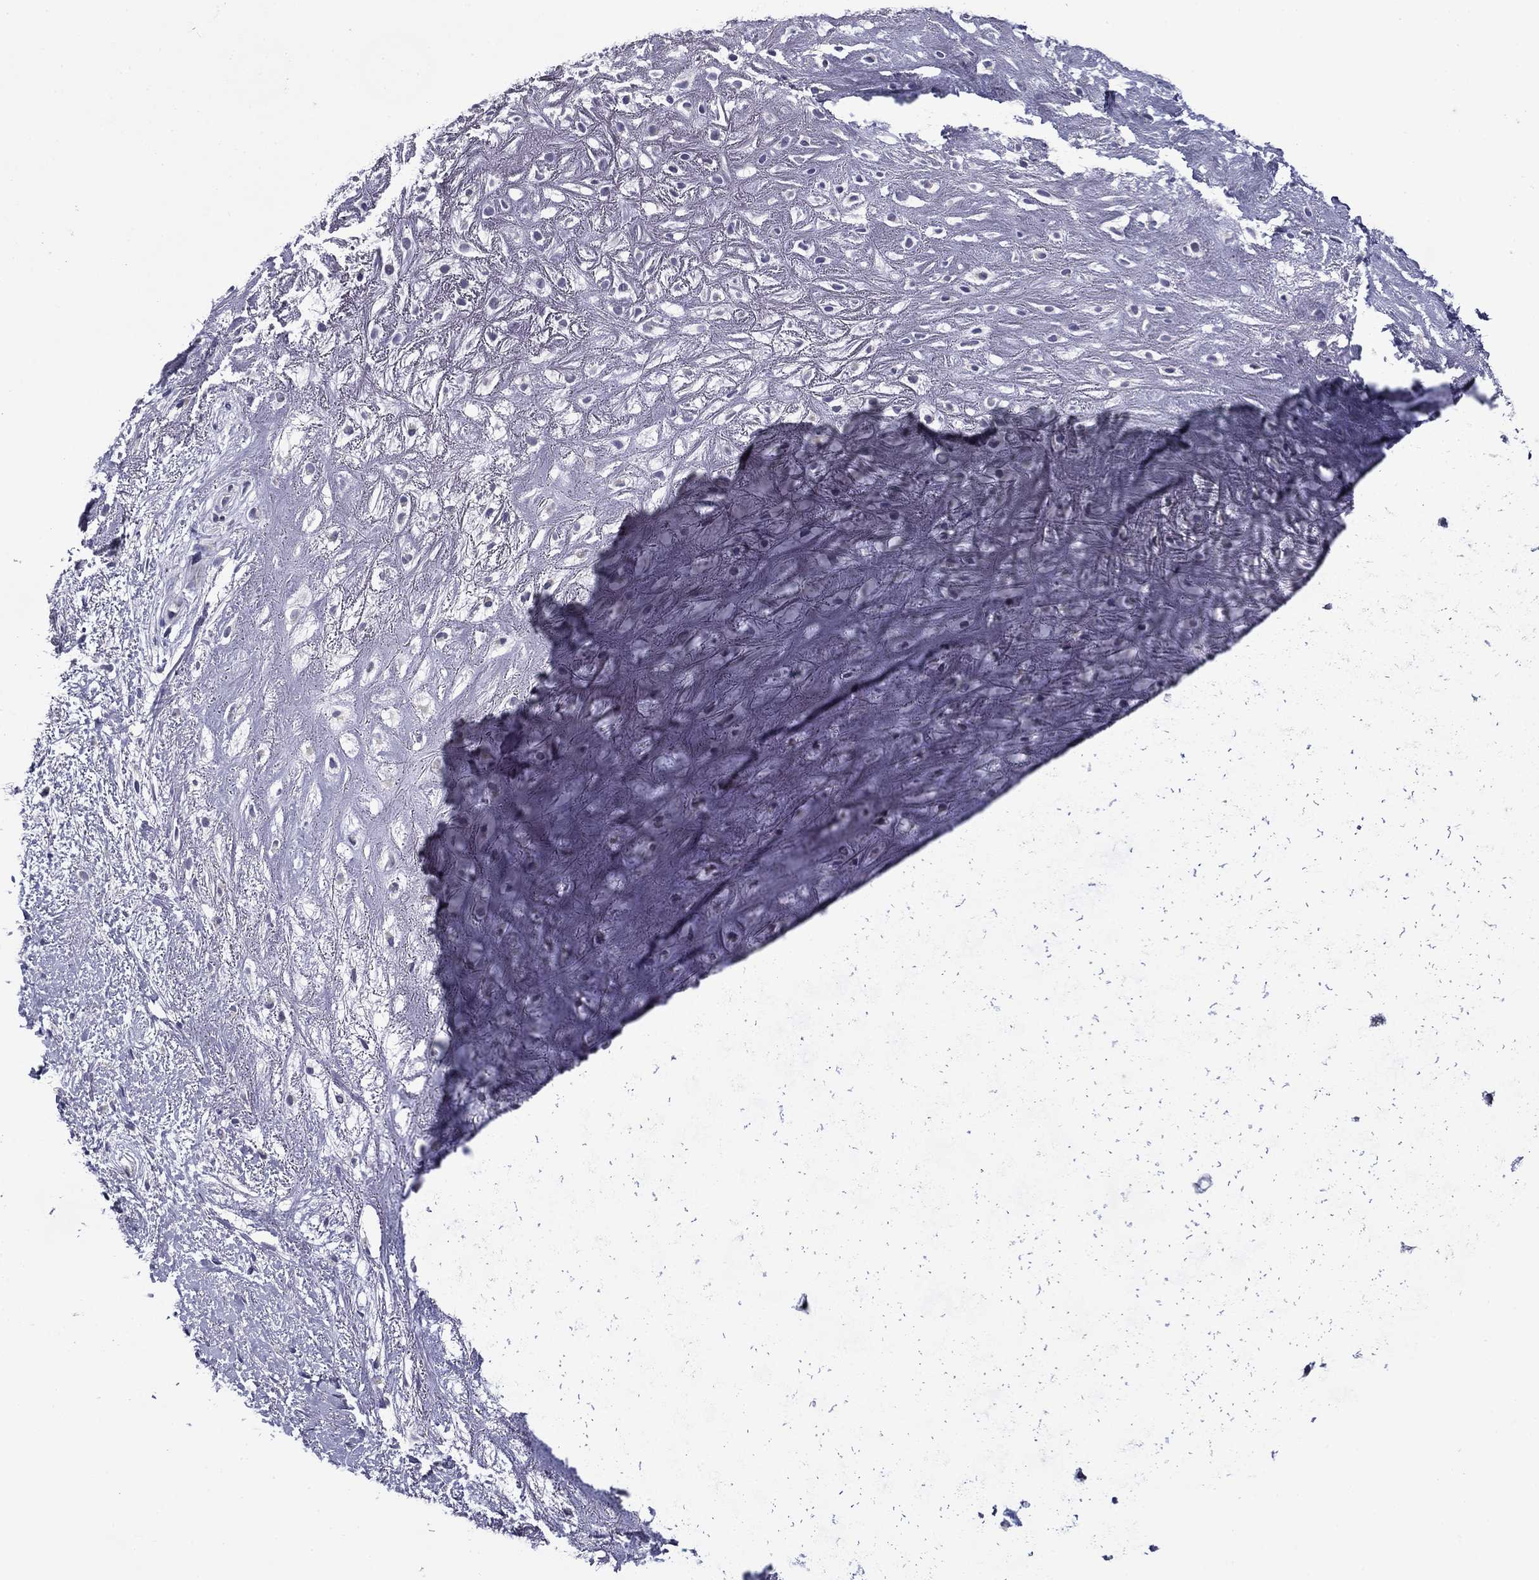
{"staining": {"intensity": "negative", "quantity": "none", "location": "none"}, "tissue": "adipose tissue", "cell_type": "Adipocytes", "image_type": "normal", "snomed": [{"axis": "morphology", "description": "Normal tissue, NOS"}, {"axis": "morphology", "description": "Squamous cell carcinoma, NOS"}, {"axis": "topography", "description": "Cartilage tissue"}, {"axis": "topography", "description": "Head-Neck"}], "caption": "This is an IHC photomicrograph of benign adipose tissue. There is no positivity in adipocytes.", "gene": "SPATA7", "patient": {"sex": "male", "age": 62}}